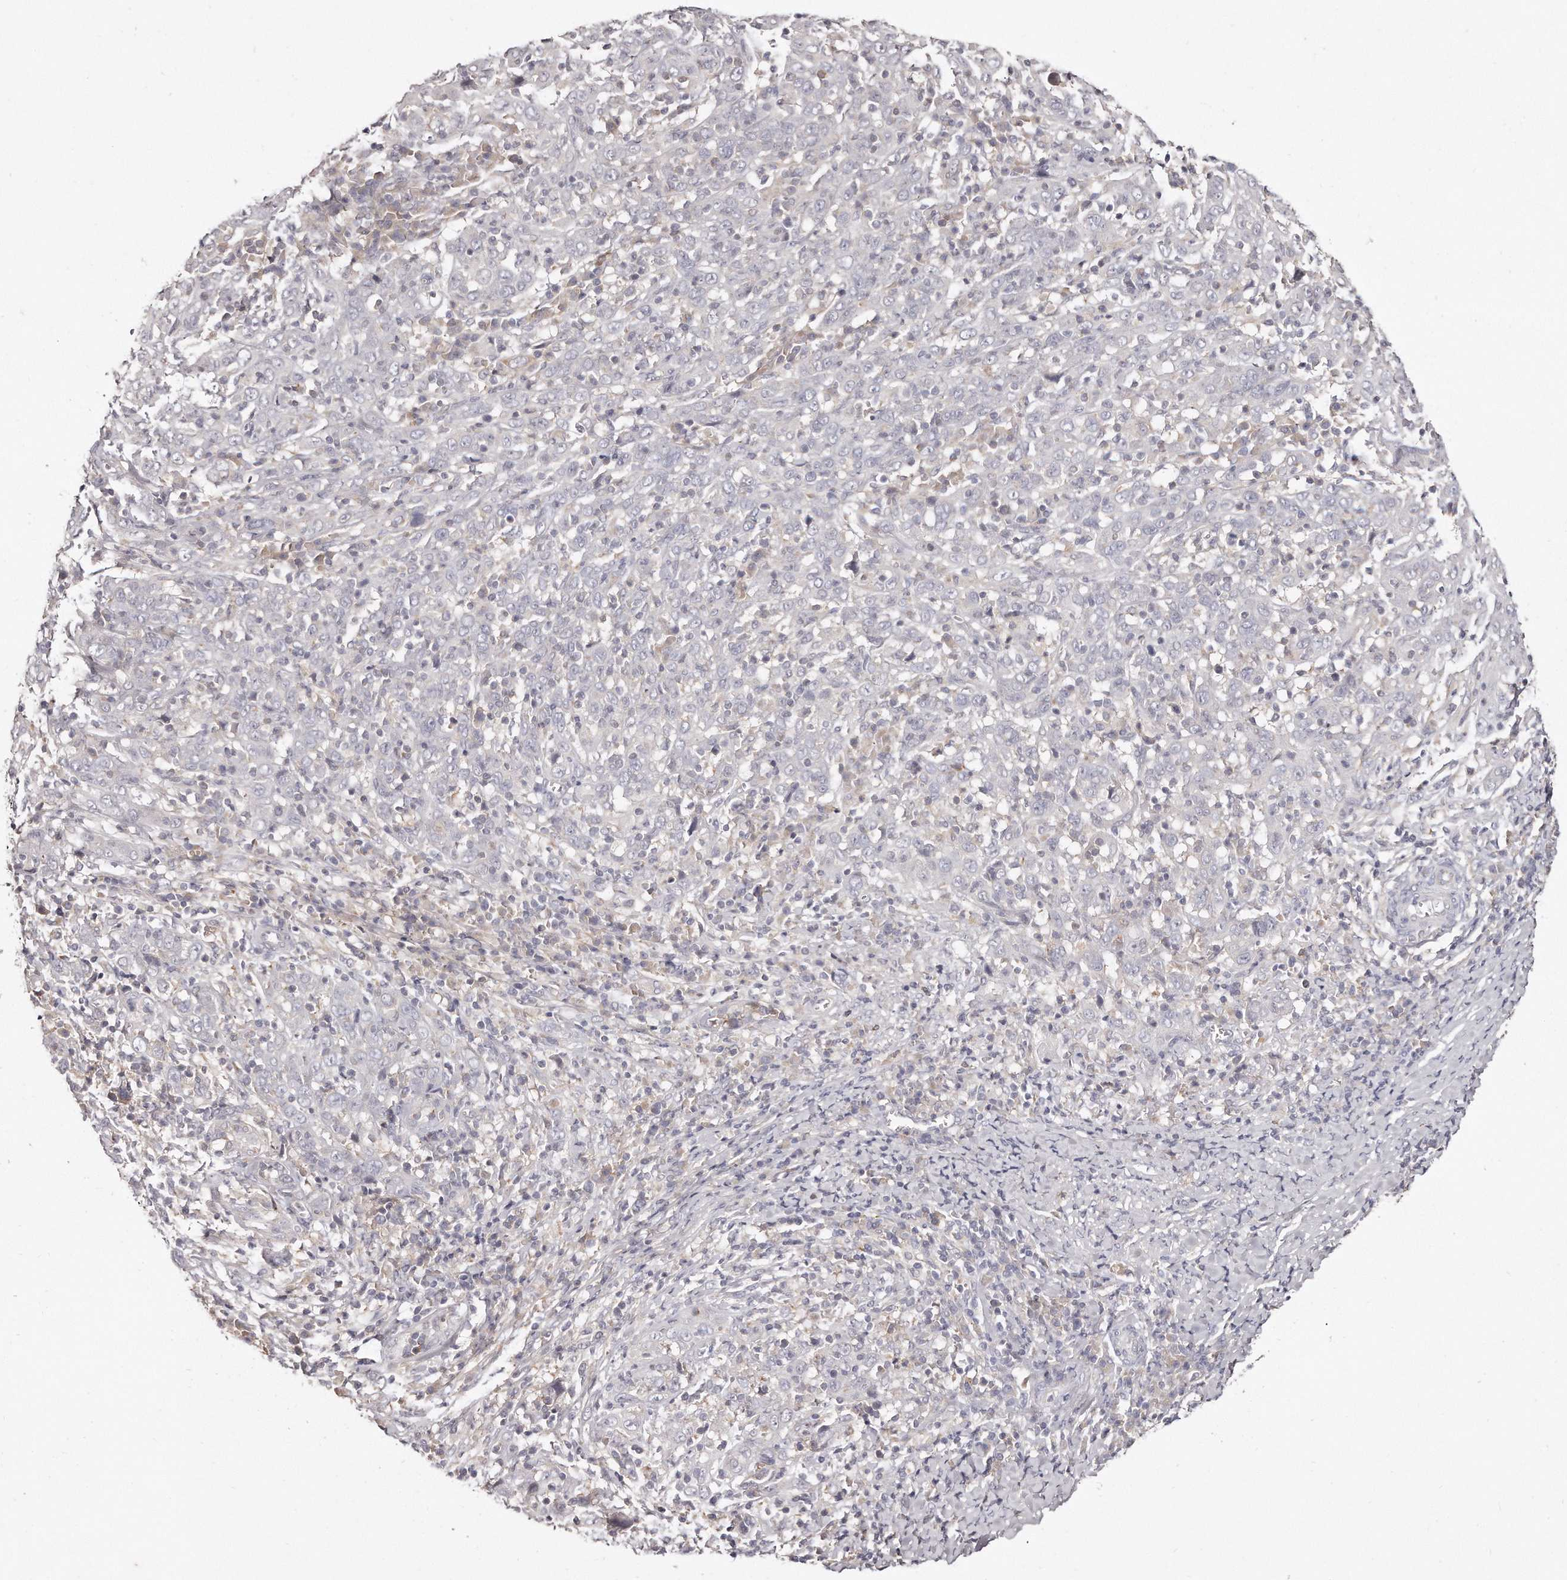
{"staining": {"intensity": "negative", "quantity": "none", "location": "none"}, "tissue": "cervical cancer", "cell_type": "Tumor cells", "image_type": "cancer", "snomed": [{"axis": "morphology", "description": "Squamous cell carcinoma, NOS"}, {"axis": "topography", "description": "Cervix"}], "caption": "This is an immunohistochemistry (IHC) image of squamous cell carcinoma (cervical). There is no expression in tumor cells.", "gene": "TTLL4", "patient": {"sex": "female", "age": 46}}